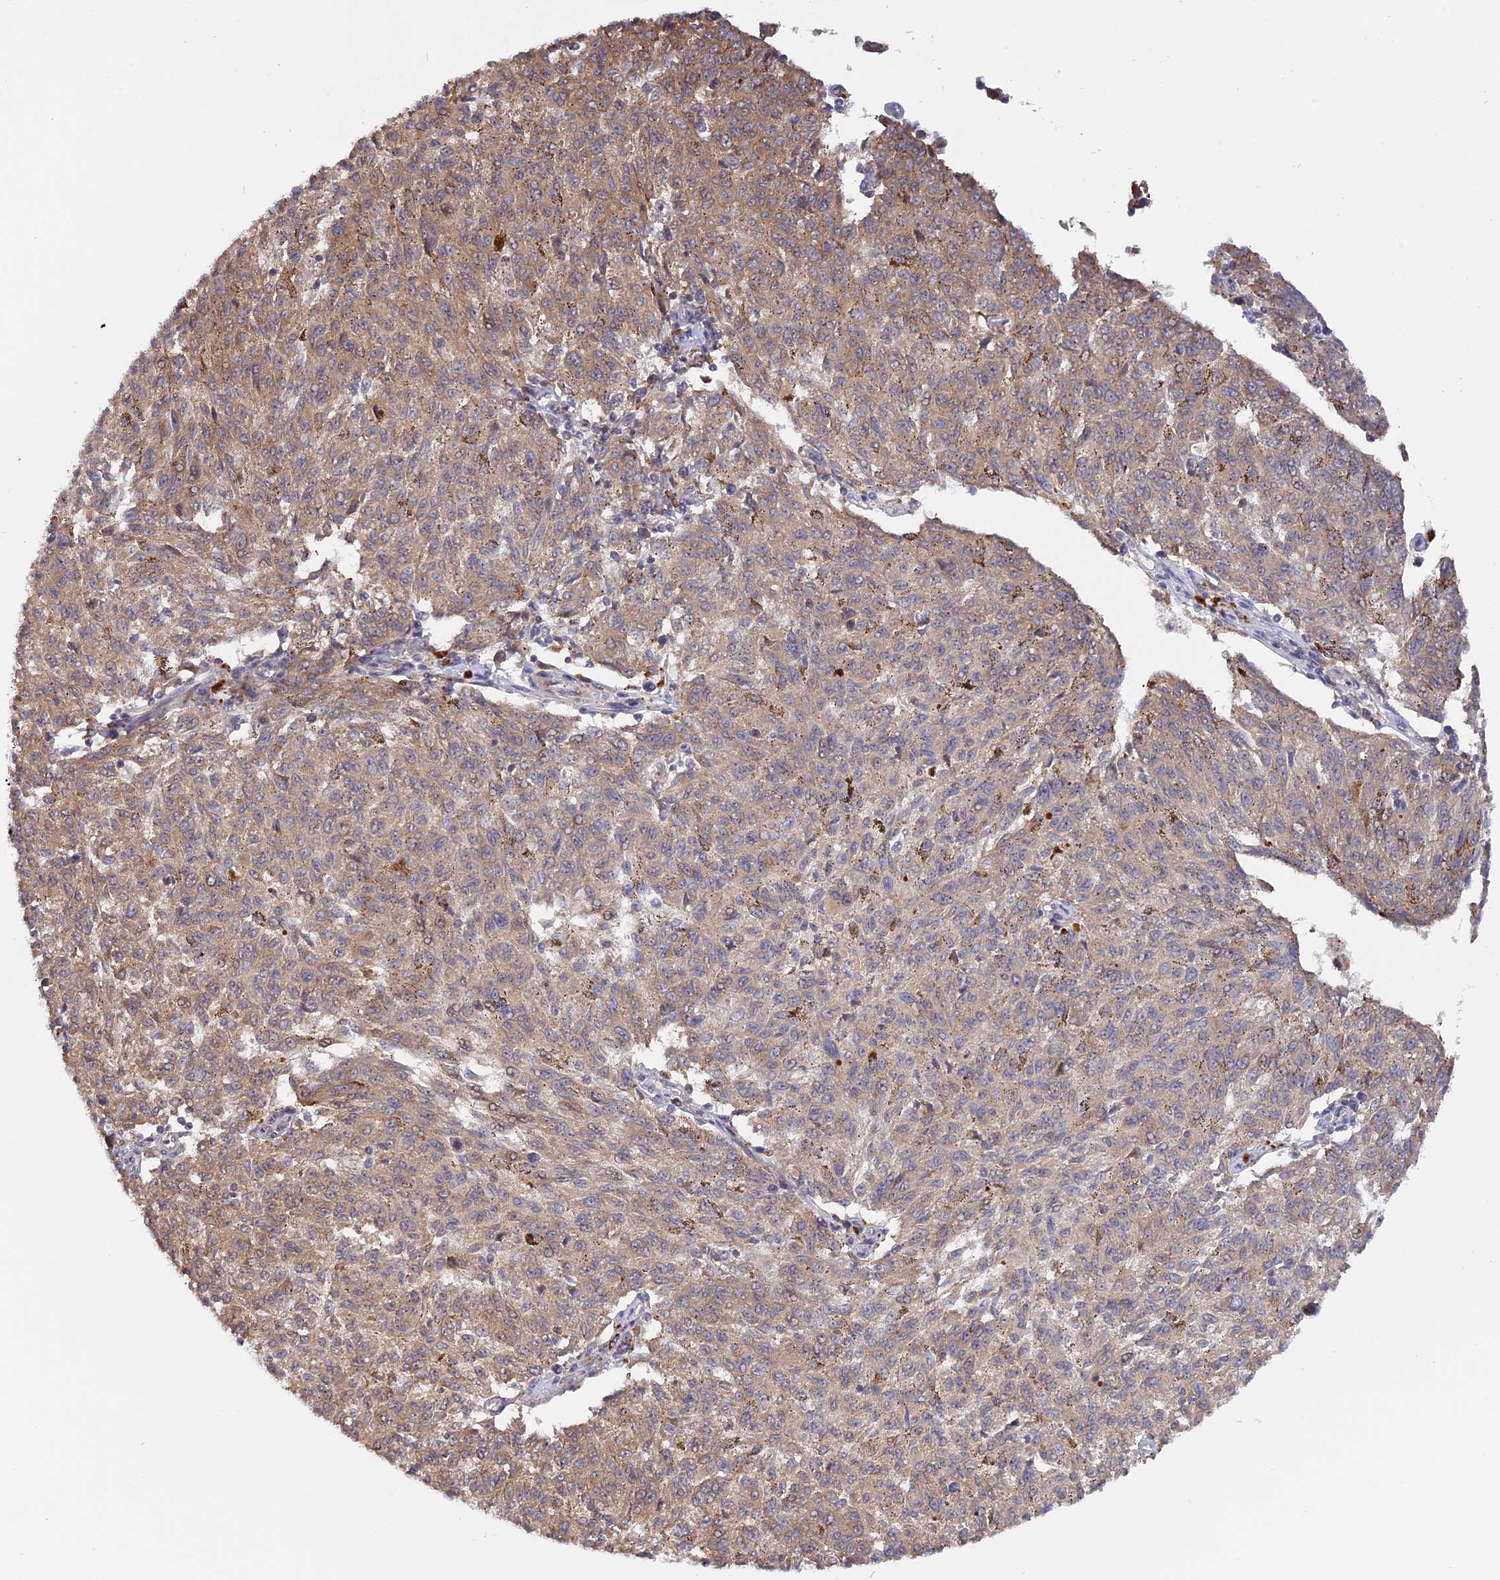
{"staining": {"intensity": "weak", "quantity": "25%-75%", "location": "nuclear"}, "tissue": "melanoma", "cell_type": "Tumor cells", "image_type": "cancer", "snomed": [{"axis": "morphology", "description": "Malignant melanoma, NOS"}, {"axis": "topography", "description": "Skin"}], "caption": "IHC micrograph of neoplastic tissue: human malignant melanoma stained using immunohistochemistry (IHC) demonstrates low levels of weak protein expression localized specifically in the nuclear of tumor cells, appearing as a nuclear brown color.", "gene": "ZNF428", "patient": {"sex": "female", "age": 72}}